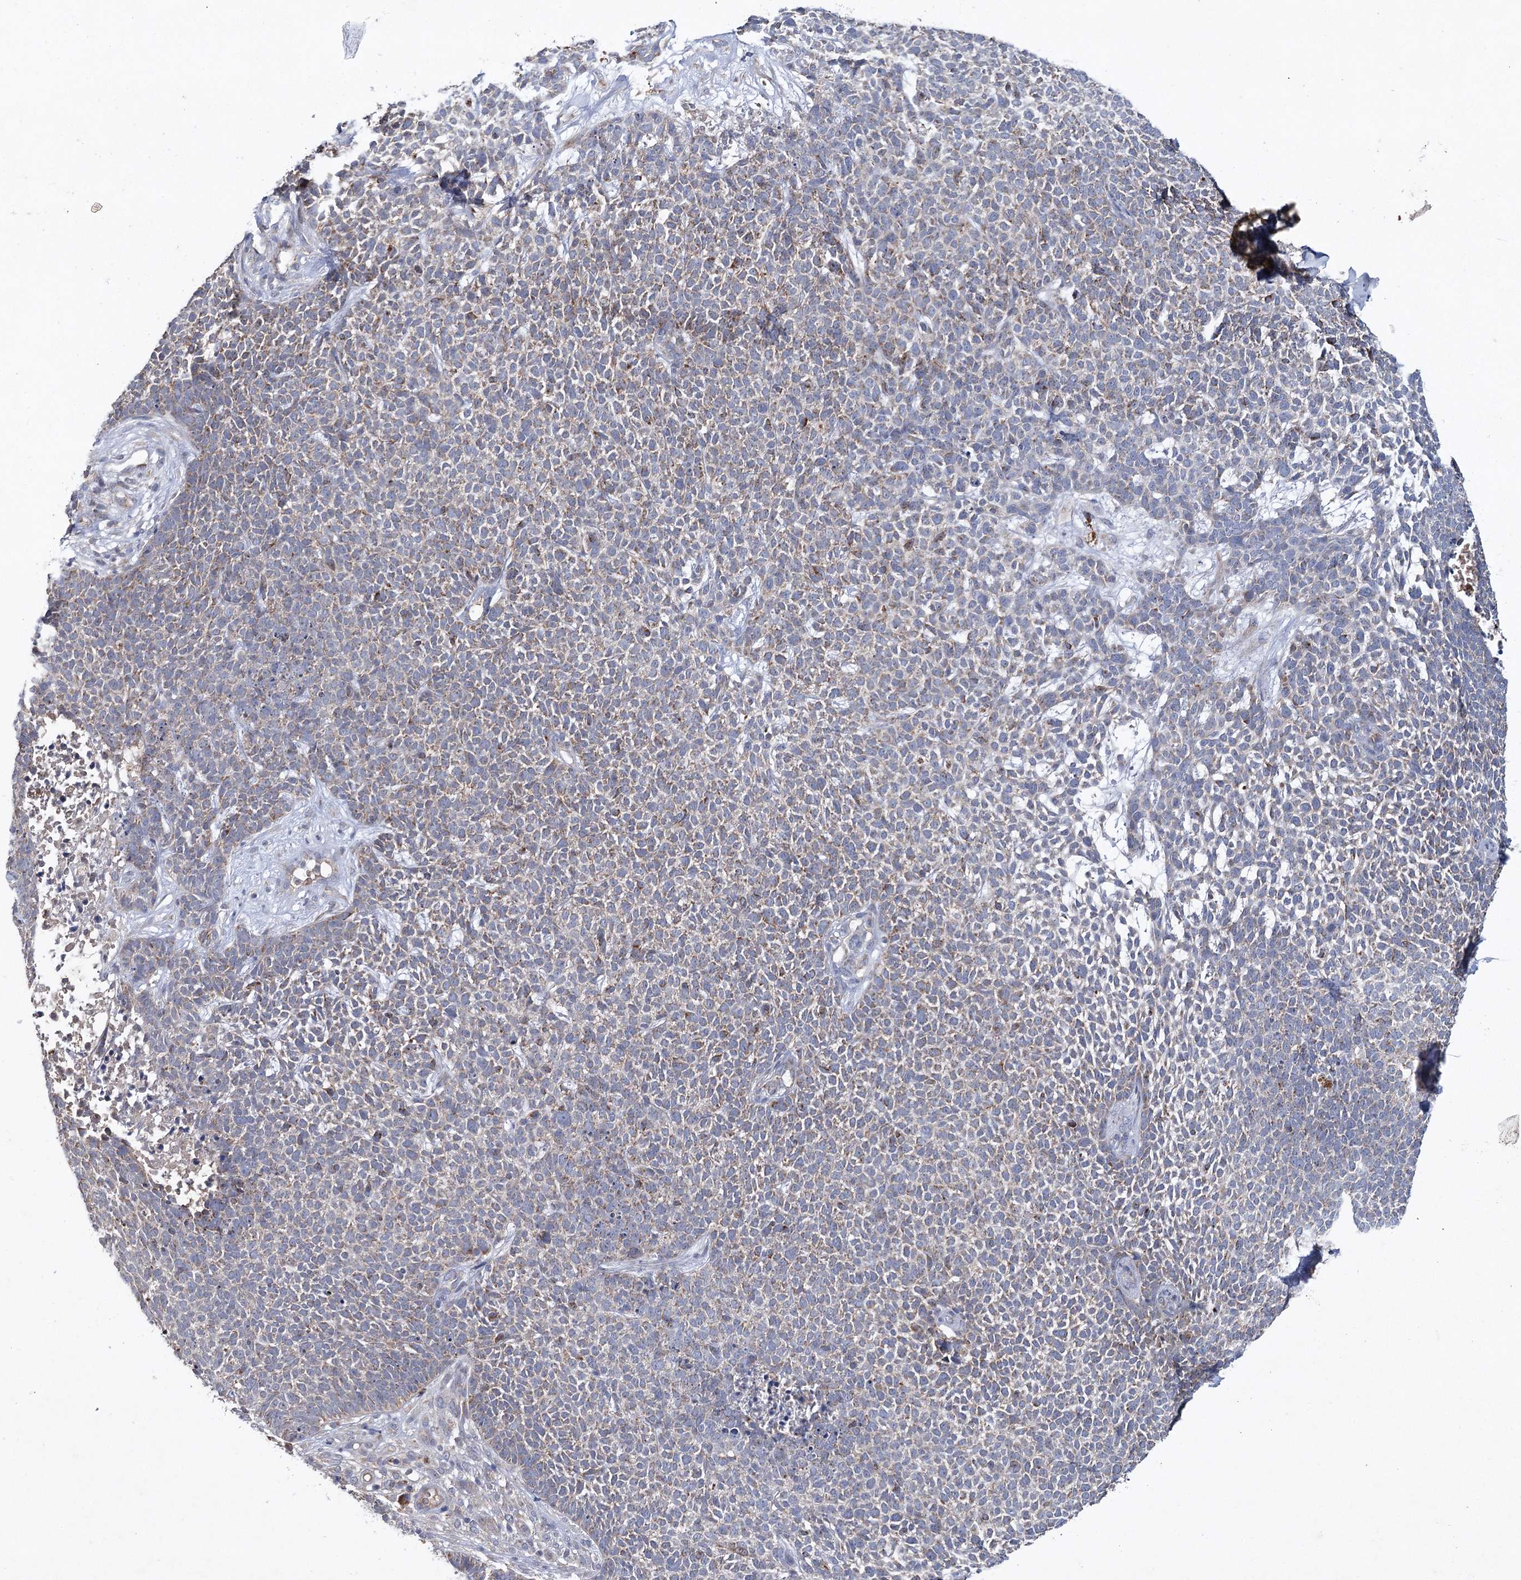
{"staining": {"intensity": "moderate", "quantity": "25%-75%", "location": "cytoplasmic/membranous"}, "tissue": "skin cancer", "cell_type": "Tumor cells", "image_type": "cancer", "snomed": [{"axis": "morphology", "description": "Basal cell carcinoma"}, {"axis": "topography", "description": "Skin"}], "caption": "Protein expression analysis of human skin cancer reveals moderate cytoplasmic/membranous positivity in approximately 25%-75% of tumor cells.", "gene": "MRPL44", "patient": {"sex": "female", "age": 84}}